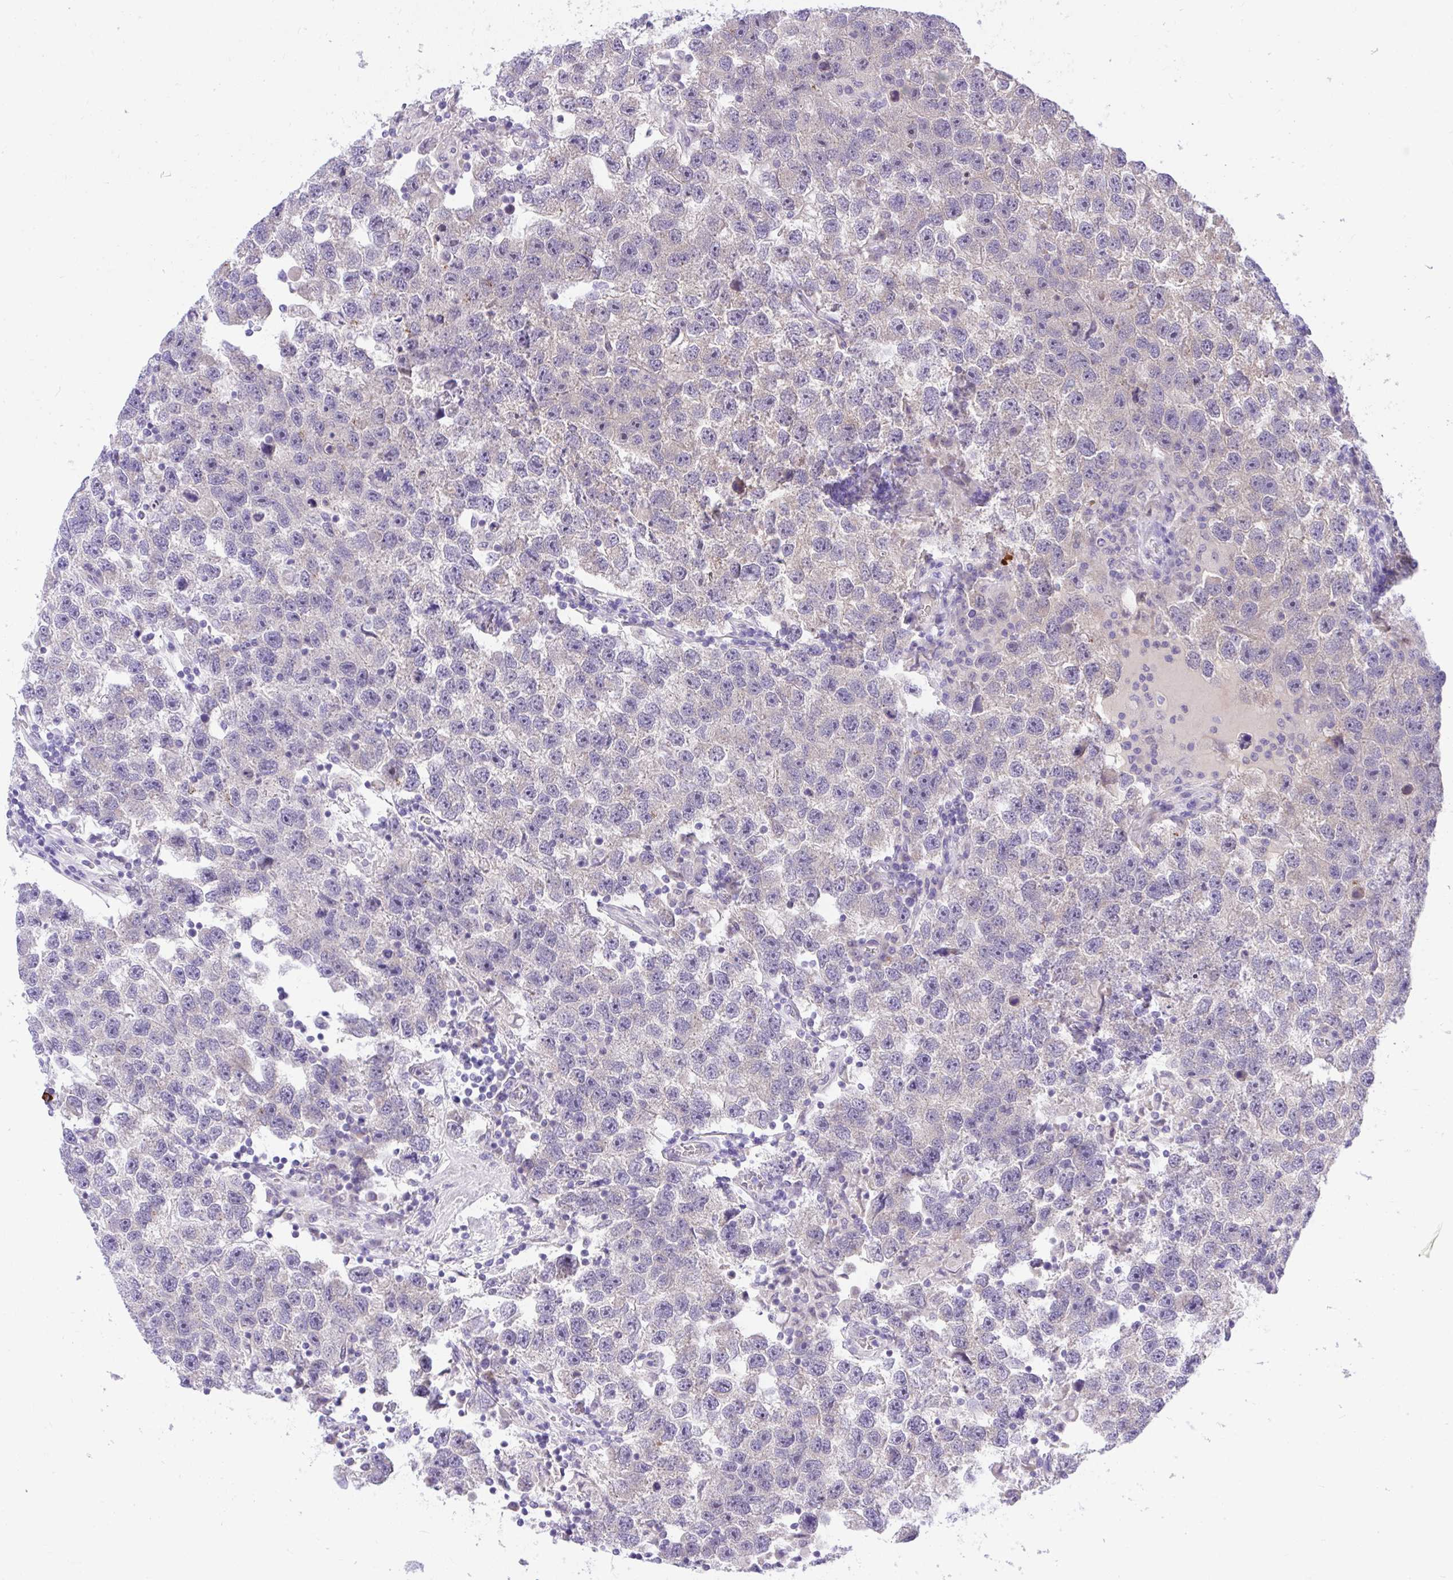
{"staining": {"intensity": "negative", "quantity": "none", "location": "none"}, "tissue": "testis cancer", "cell_type": "Tumor cells", "image_type": "cancer", "snomed": [{"axis": "morphology", "description": "Seminoma, NOS"}, {"axis": "topography", "description": "Testis"}], "caption": "Image shows no significant protein positivity in tumor cells of testis cancer (seminoma).", "gene": "CHIA", "patient": {"sex": "male", "age": 26}}